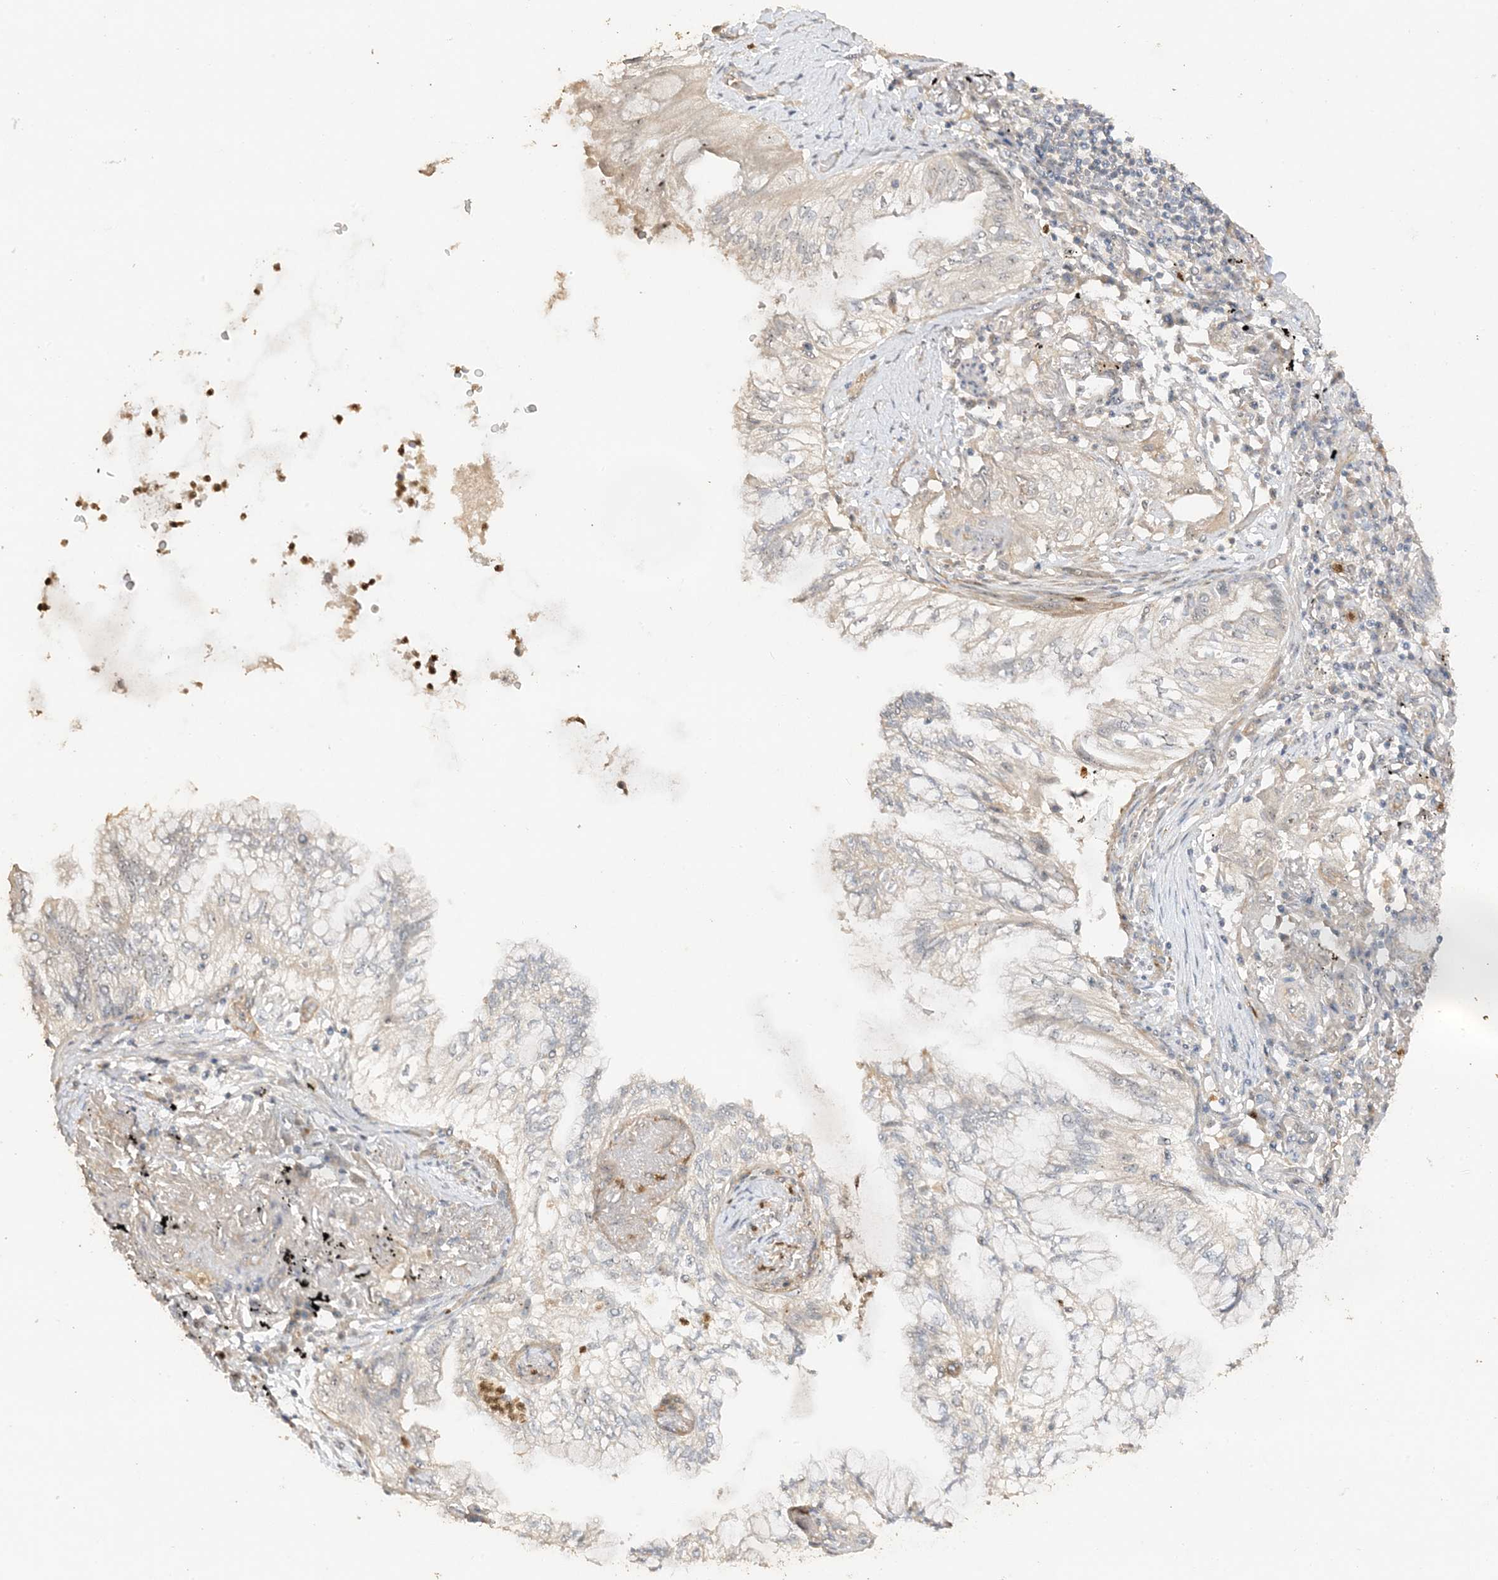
{"staining": {"intensity": "negative", "quantity": "none", "location": "none"}, "tissue": "lung cancer", "cell_type": "Tumor cells", "image_type": "cancer", "snomed": [{"axis": "morphology", "description": "Adenocarcinoma, NOS"}, {"axis": "topography", "description": "Lung"}], "caption": "High power microscopy photomicrograph of an immunohistochemistry (IHC) image of lung adenocarcinoma, revealing no significant expression in tumor cells. (Immunohistochemistry (ihc), brightfield microscopy, high magnification).", "gene": "DDX18", "patient": {"sex": "female", "age": 70}}